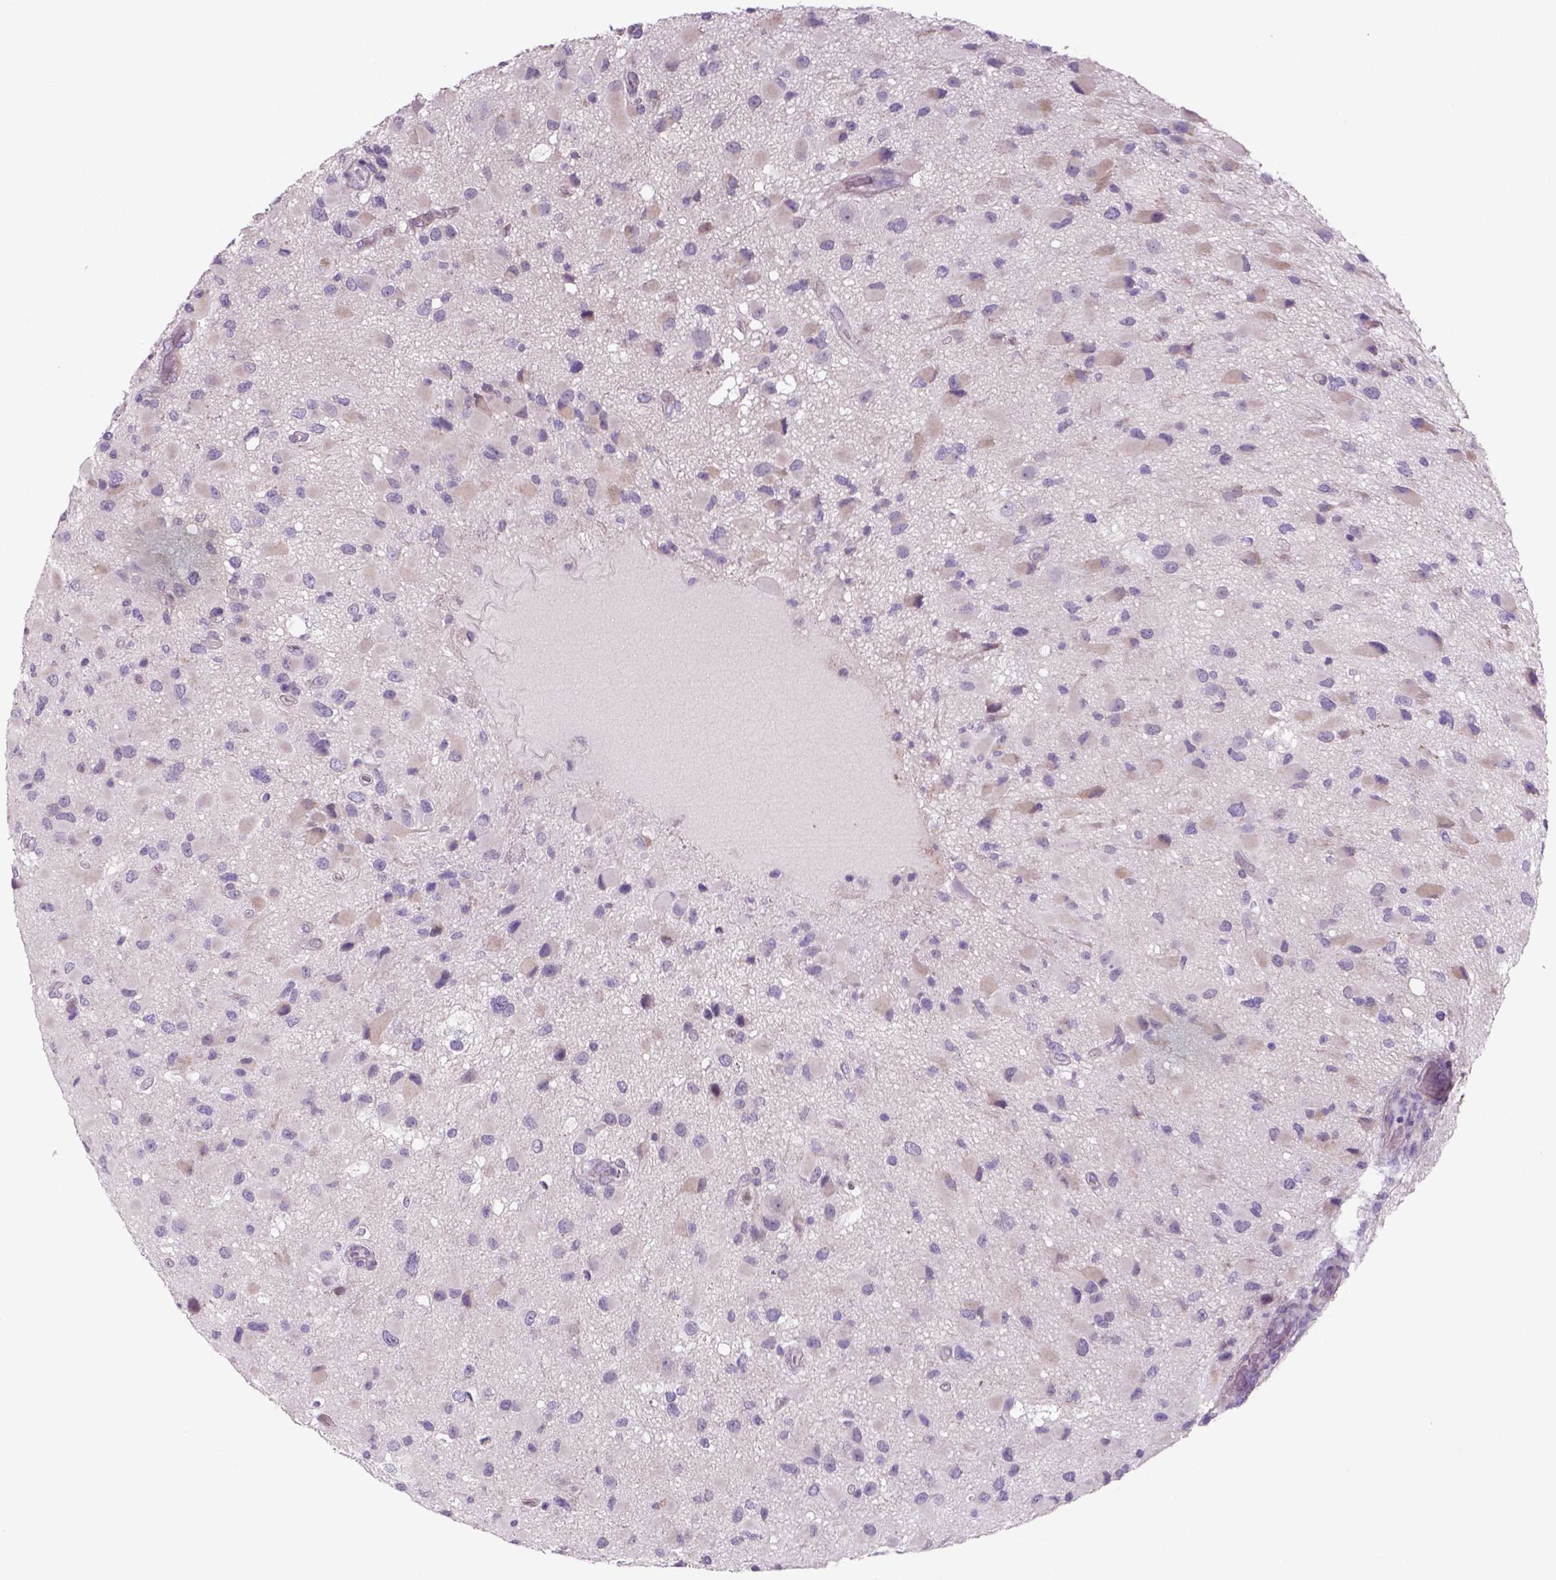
{"staining": {"intensity": "weak", "quantity": "<25%", "location": "cytoplasmic/membranous"}, "tissue": "glioma", "cell_type": "Tumor cells", "image_type": "cancer", "snomed": [{"axis": "morphology", "description": "Glioma, malignant, Low grade"}, {"axis": "topography", "description": "Brain"}], "caption": "Immunohistochemical staining of human glioma demonstrates no significant staining in tumor cells.", "gene": "ADGRV1", "patient": {"sex": "female", "age": 32}}